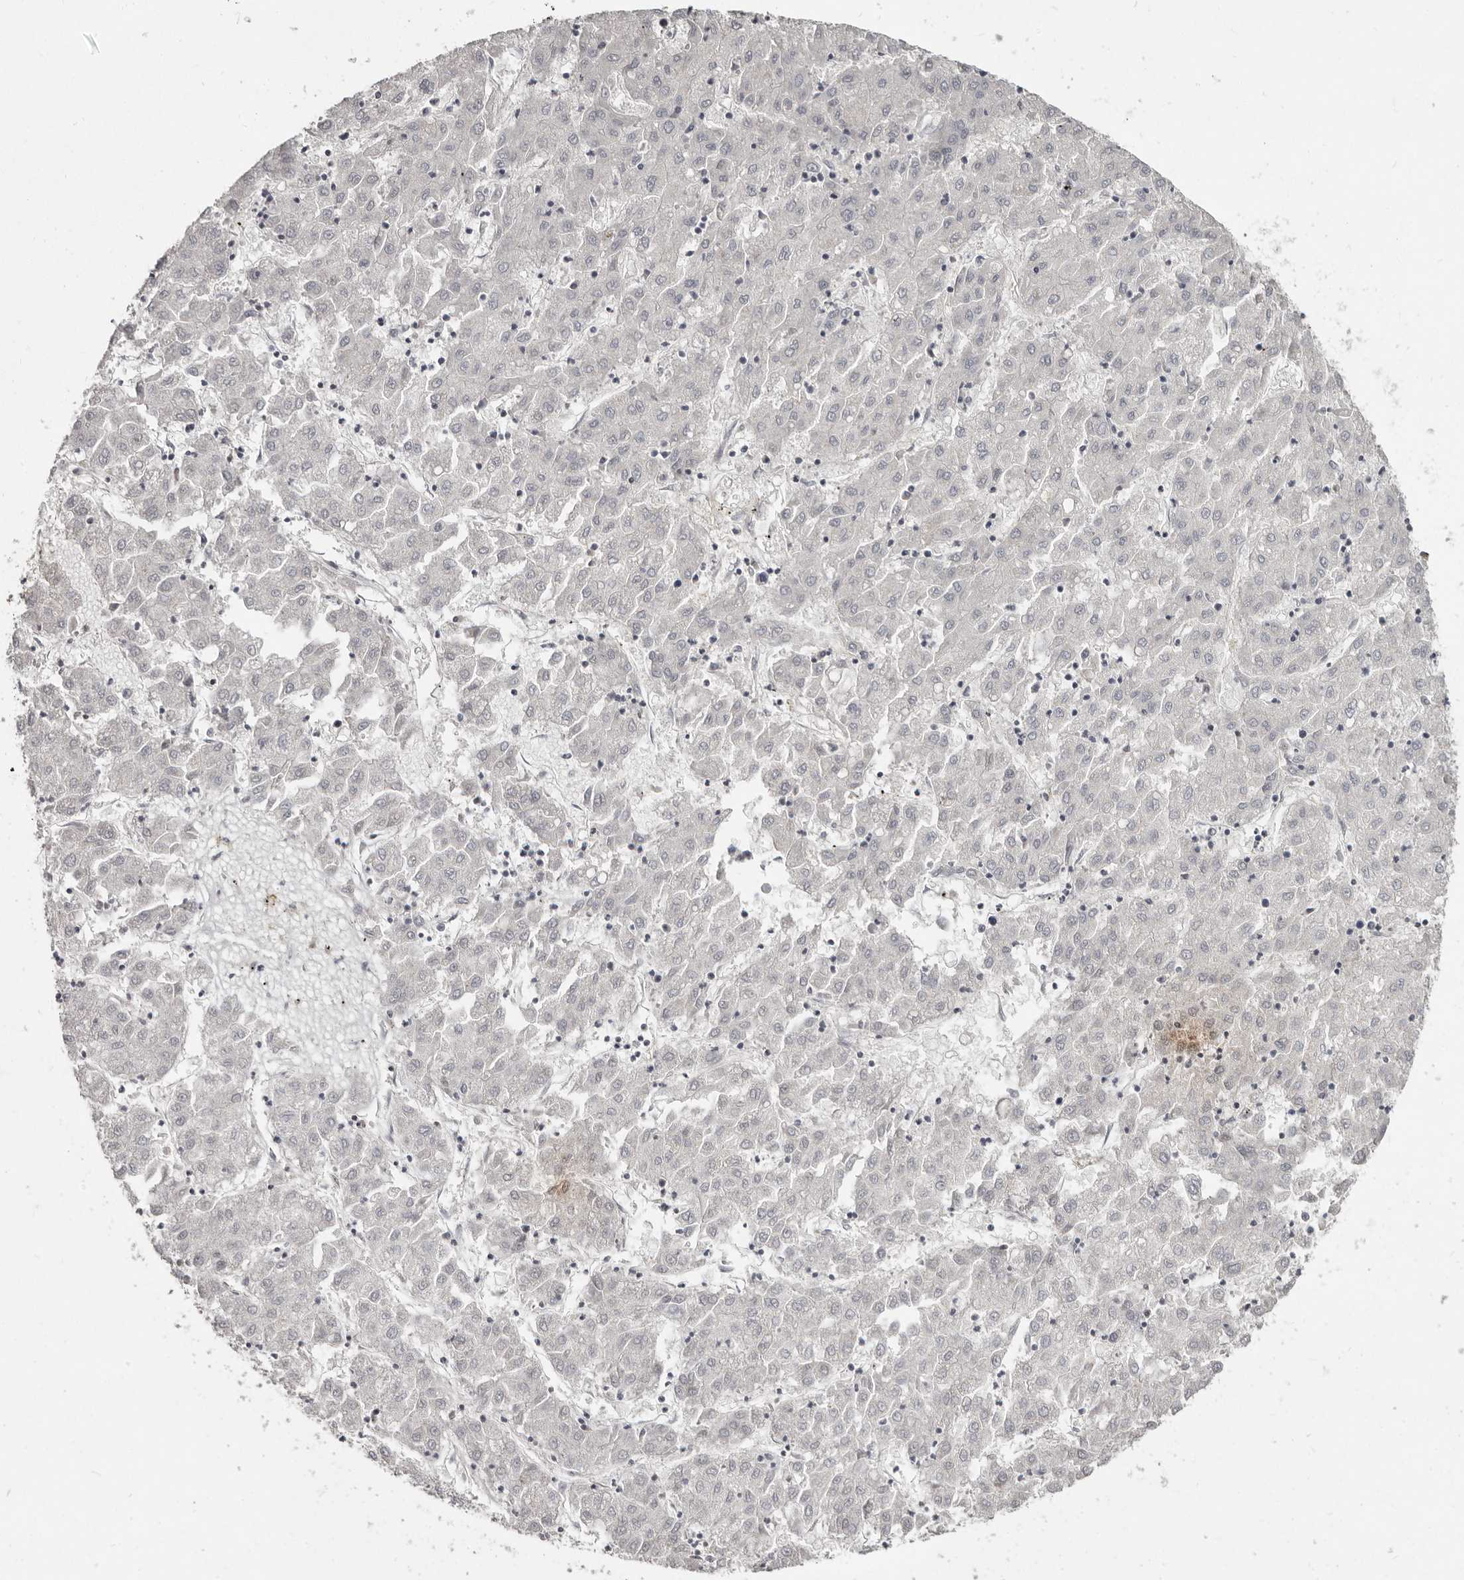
{"staining": {"intensity": "negative", "quantity": "none", "location": "none"}, "tissue": "liver cancer", "cell_type": "Tumor cells", "image_type": "cancer", "snomed": [{"axis": "morphology", "description": "Carcinoma, Hepatocellular, NOS"}, {"axis": "topography", "description": "Liver"}], "caption": "This histopathology image is of liver cancer (hepatocellular carcinoma) stained with IHC to label a protein in brown with the nuclei are counter-stained blue. There is no expression in tumor cells. The staining was performed using DAB (3,3'-diaminobenzidine) to visualize the protein expression in brown, while the nuclei were stained in blue with hematoxylin (Magnification: 20x).", "gene": "LINGO2", "patient": {"sex": "male", "age": 72}}